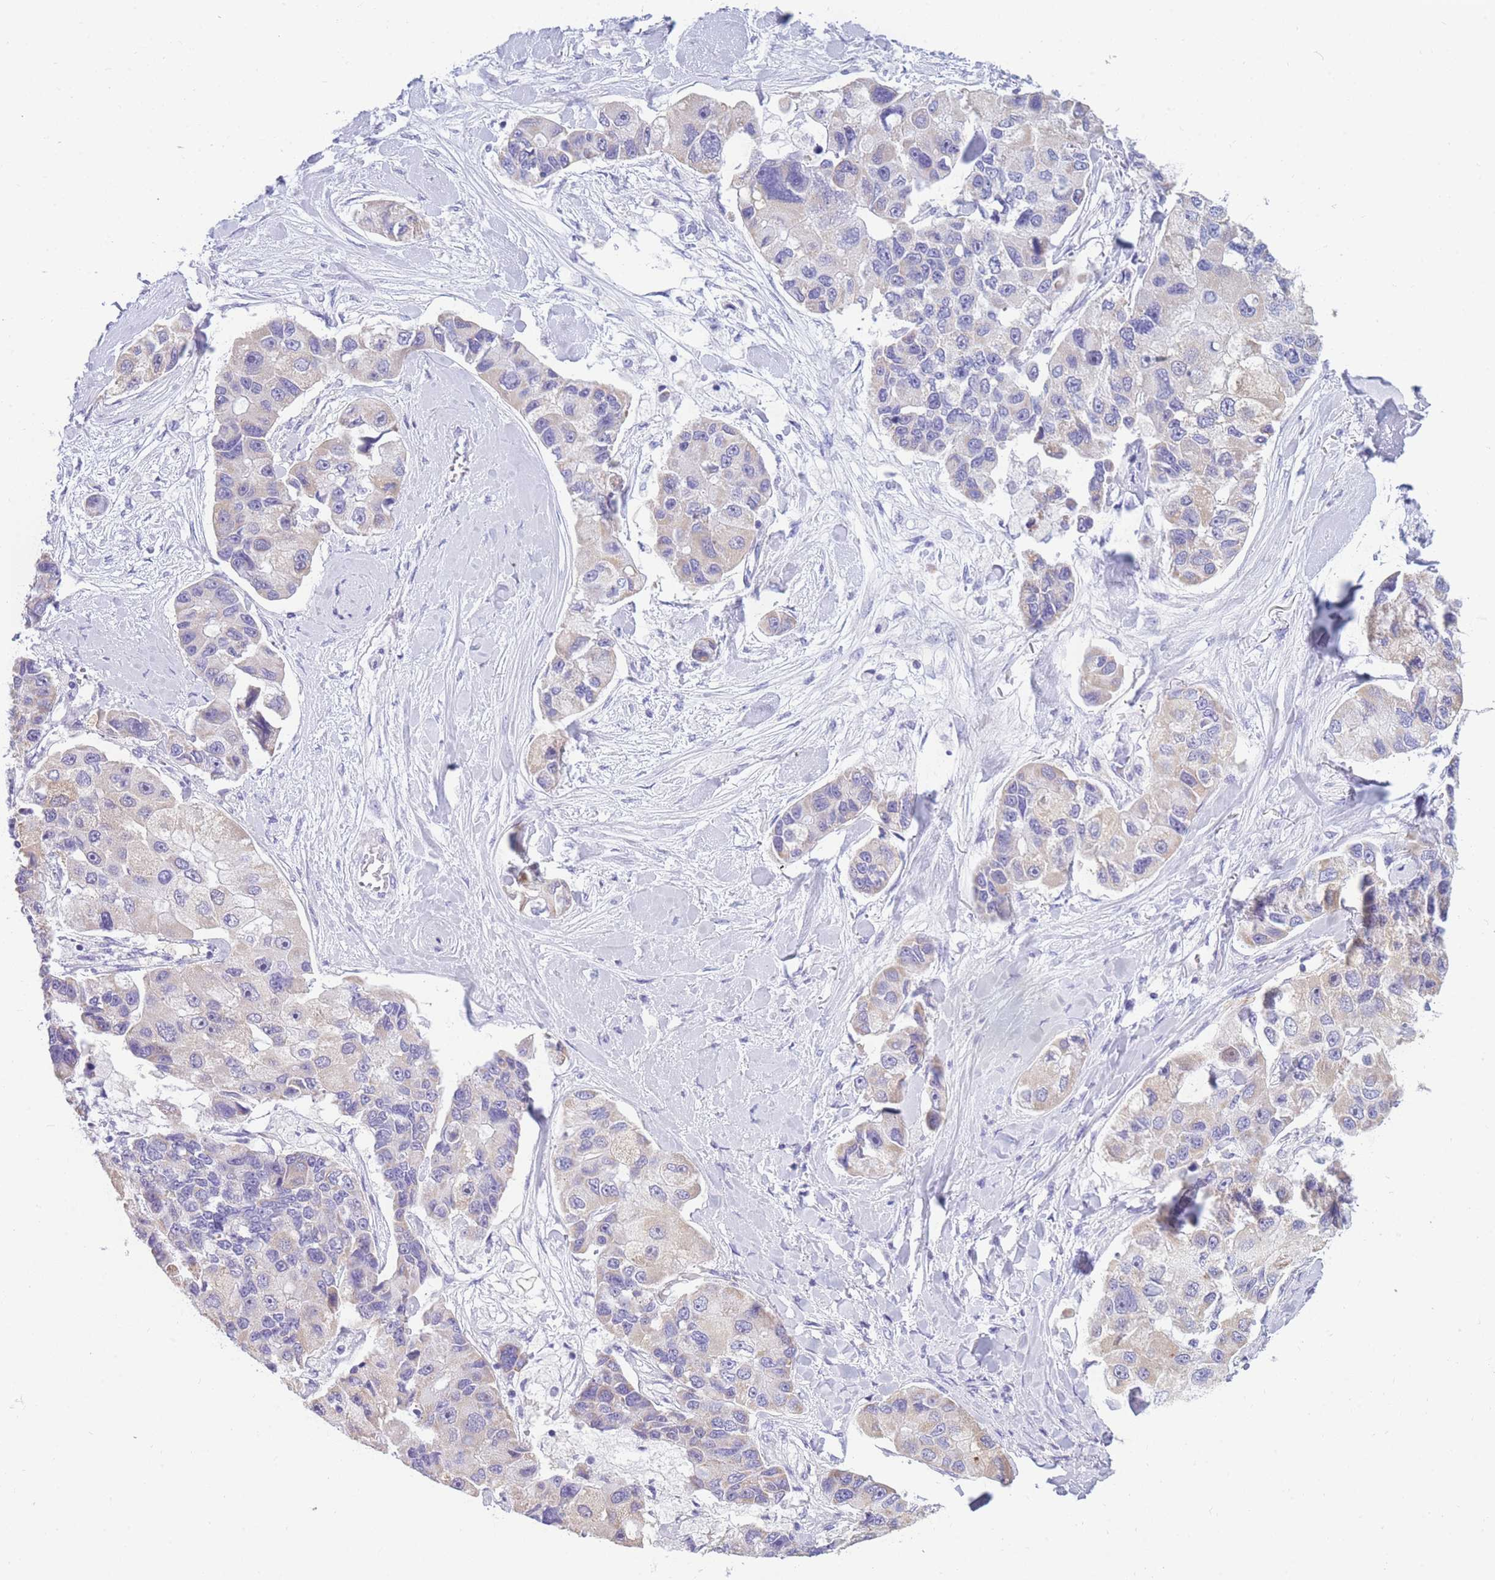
{"staining": {"intensity": "weak", "quantity": "25%-75%", "location": "cytoplasmic/membranous"}, "tissue": "lung cancer", "cell_type": "Tumor cells", "image_type": "cancer", "snomed": [{"axis": "morphology", "description": "Adenocarcinoma, NOS"}, {"axis": "topography", "description": "Lung"}], "caption": "The histopathology image shows a brown stain indicating the presence of a protein in the cytoplasmic/membranous of tumor cells in lung cancer. The staining is performed using DAB (3,3'-diaminobenzidine) brown chromogen to label protein expression. The nuclei are counter-stained blue using hematoxylin.", "gene": "DHRS11", "patient": {"sex": "female", "age": 54}}